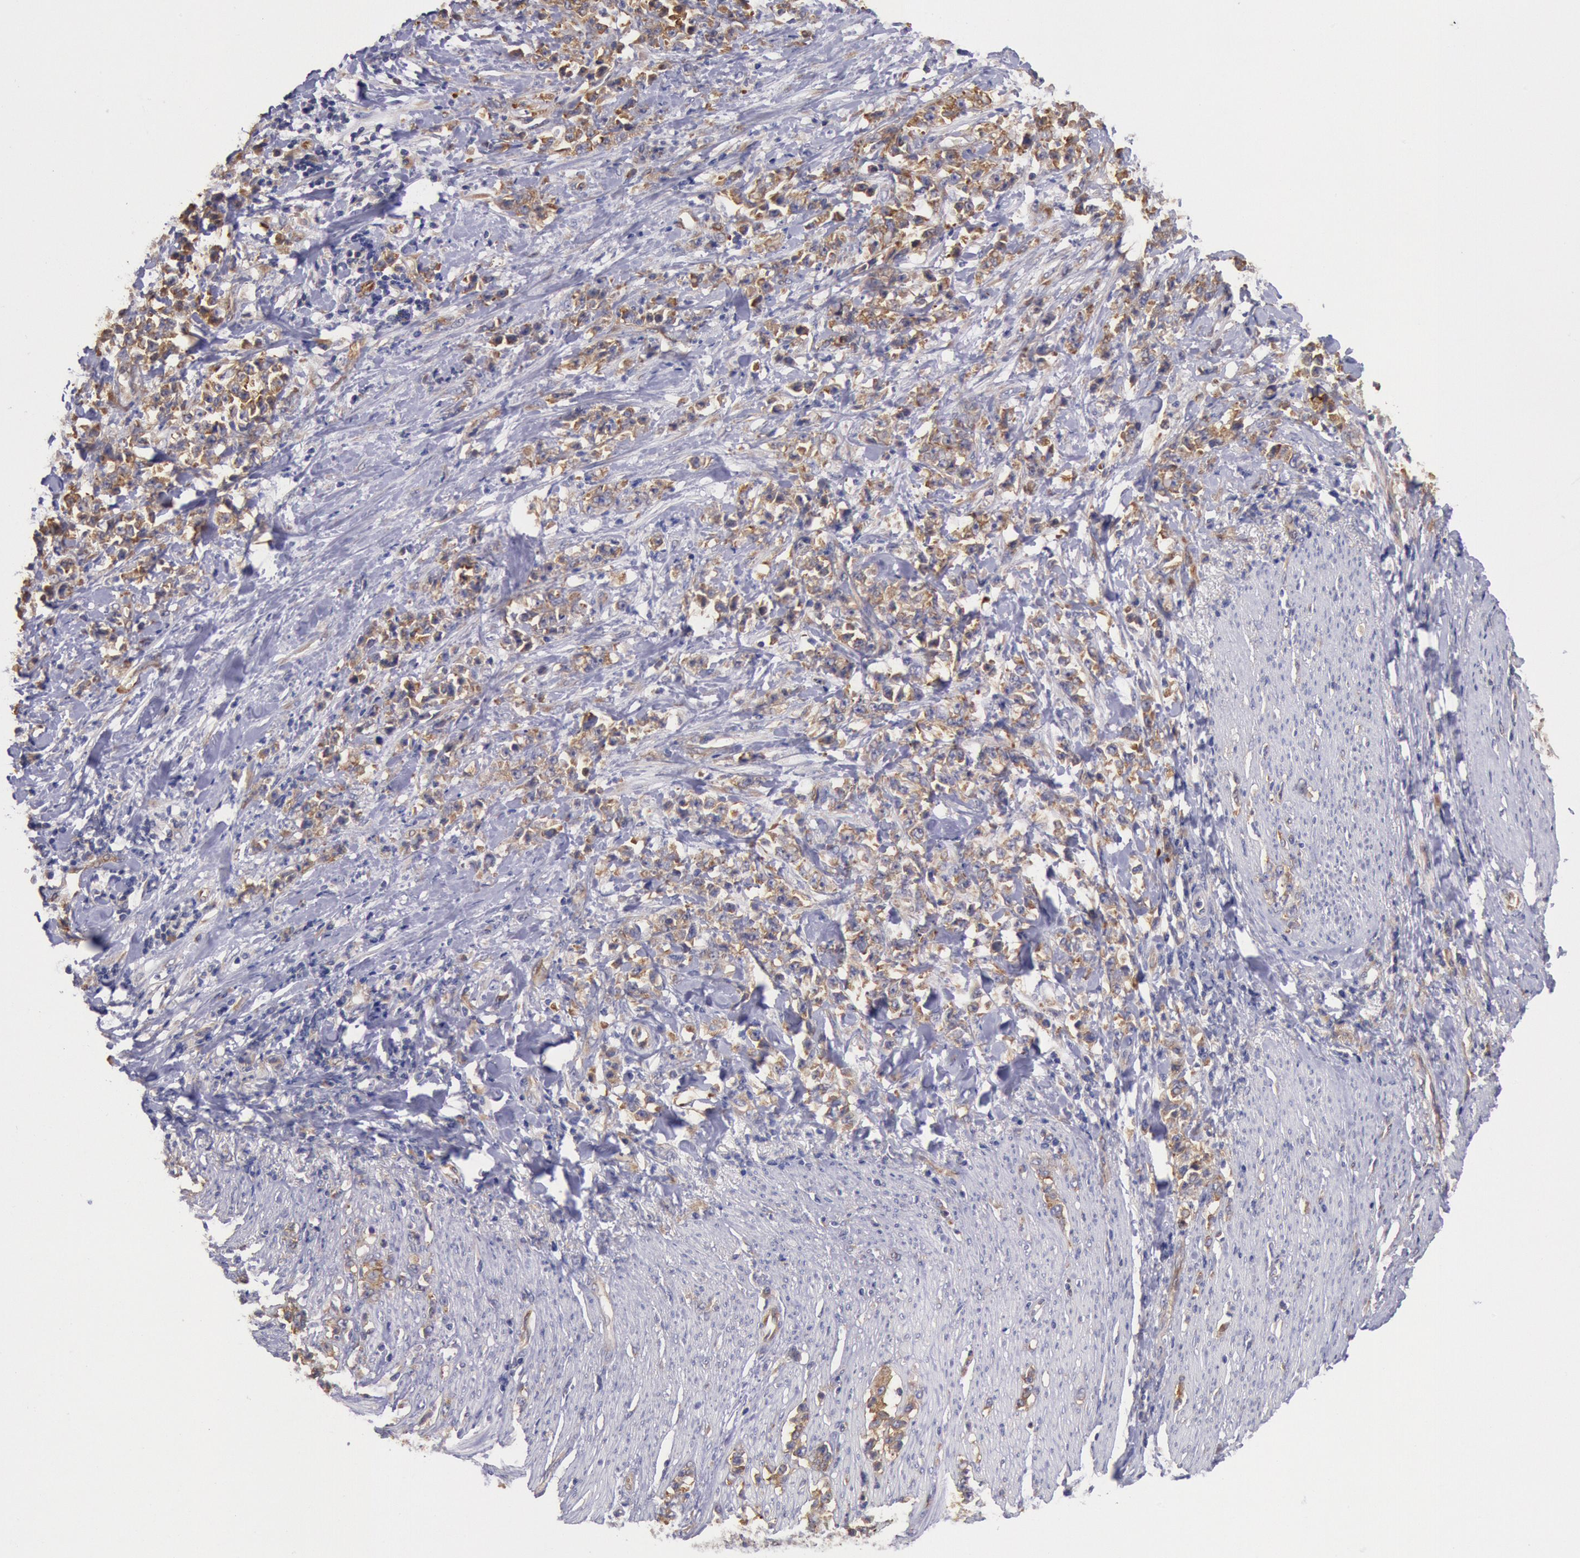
{"staining": {"intensity": "moderate", "quantity": ">75%", "location": "cytoplasmic/membranous"}, "tissue": "stomach cancer", "cell_type": "Tumor cells", "image_type": "cancer", "snomed": [{"axis": "morphology", "description": "Adenocarcinoma, NOS"}, {"axis": "topography", "description": "Stomach, lower"}], "caption": "Immunohistochemical staining of stomach cancer (adenocarcinoma) reveals medium levels of moderate cytoplasmic/membranous protein positivity in approximately >75% of tumor cells.", "gene": "DRG1", "patient": {"sex": "male", "age": 88}}